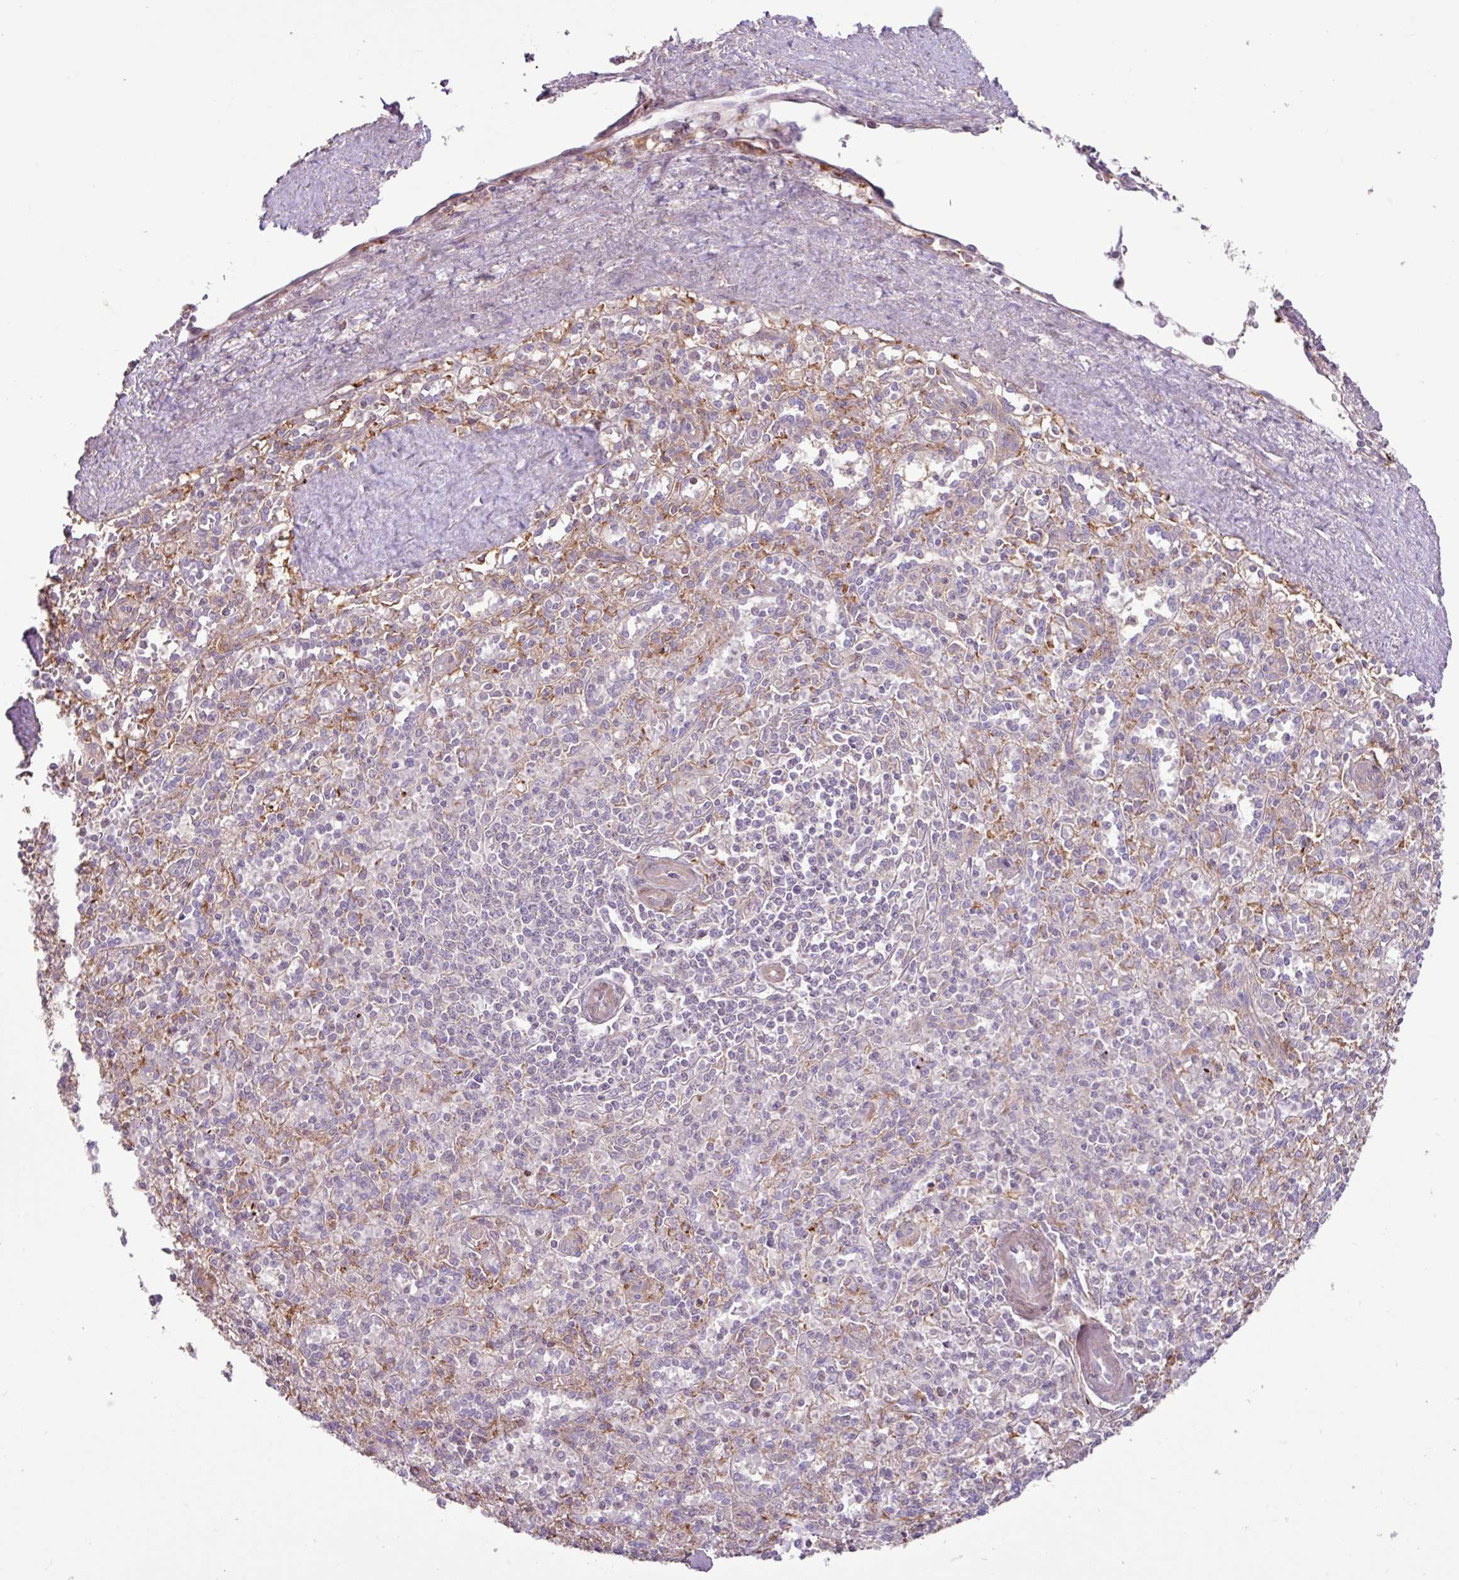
{"staining": {"intensity": "negative", "quantity": "none", "location": "none"}, "tissue": "spleen", "cell_type": "Cells in red pulp", "image_type": "normal", "snomed": [{"axis": "morphology", "description": "Normal tissue, NOS"}, {"axis": "topography", "description": "Spleen"}], "caption": "Immunohistochemistry photomicrograph of normal human spleen stained for a protein (brown), which shows no positivity in cells in red pulp.", "gene": "ARHGEF25", "patient": {"sex": "female", "age": 70}}